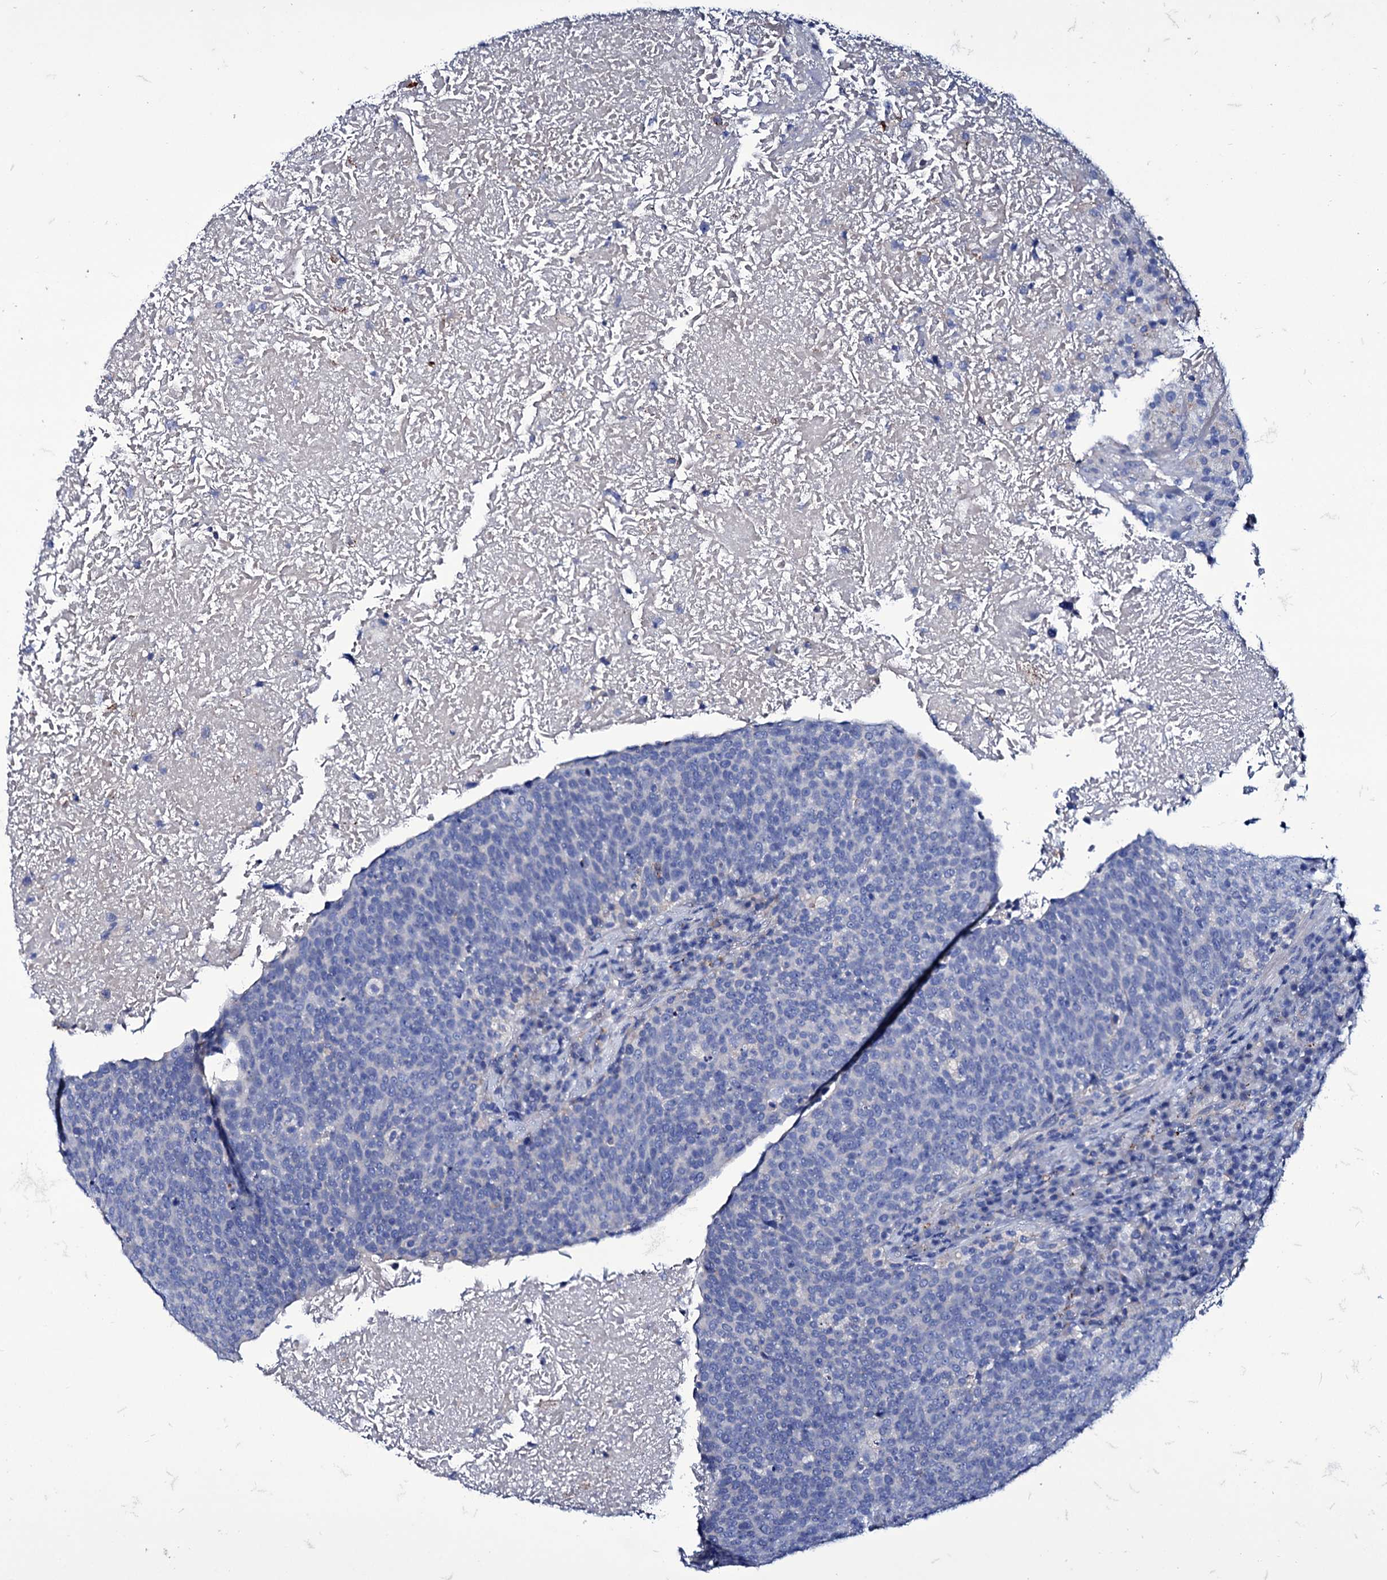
{"staining": {"intensity": "negative", "quantity": "none", "location": "none"}, "tissue": "head and neck cancer", "cell_type": "Tumor cells", "image_type": "cancer", "snomed": [{"axis": "morphology", "description": "Squamous cell carcinoma, NOS"}, {"axis": "morphology", "description": "Squamous cell carcinoma, metastatic, NOS"}, {"axis": "topography", "description": "Lymph node"}, {"axis": "topography", "description": "Head-Neck"}], "caption": "Immunohistochemistry (IHC) image of neoplastic tissue: metastatic squamous cell carcinoma (head and neck) stained with DAB displays no significant protein positivity in tumor cells.", "gene": "AXL", "patient": {"sex": "male", "age": 62}}